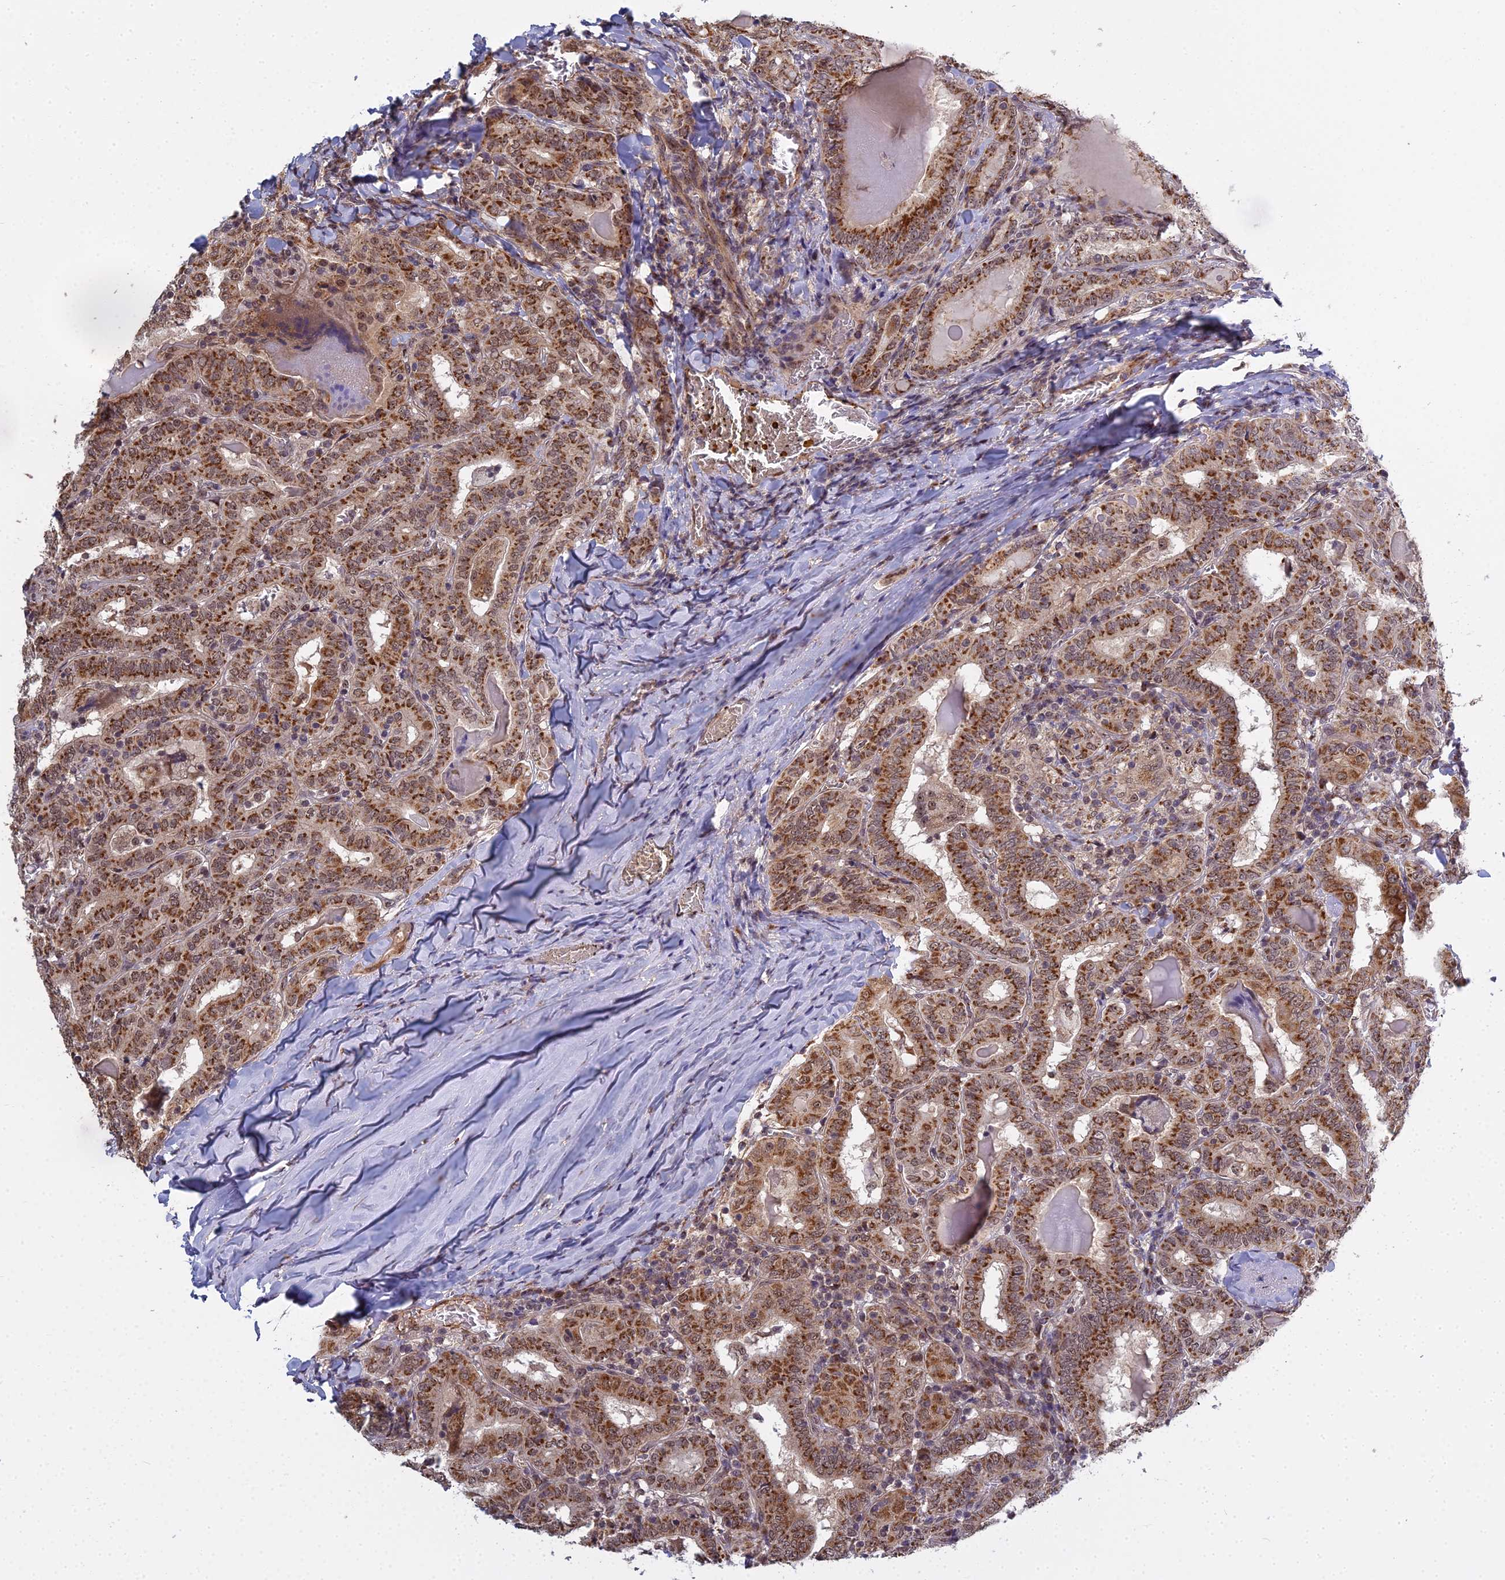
{"staining": {"intensity": "strong", "quantity": ">75%", "location": "cytoplasmic/membranous"}, "tissue": "thyroid cancer", "cell_type": "Tumor cells", "image_type": "cancer", "snomed": [{"axis": "morphology", "description": "Papillary adenocarcinoma, NOS"}, {"axis": "topography", "description": "Thyroid gland"}], "caption": "This is an image of IHC staining of papillary adenocarcinoma (thyroid), which shows strong positivity in the cytoplasmic/membranous of tumor cells.", "gene": "MEOX1", "patient": {"sex": "female", "age": 72}}